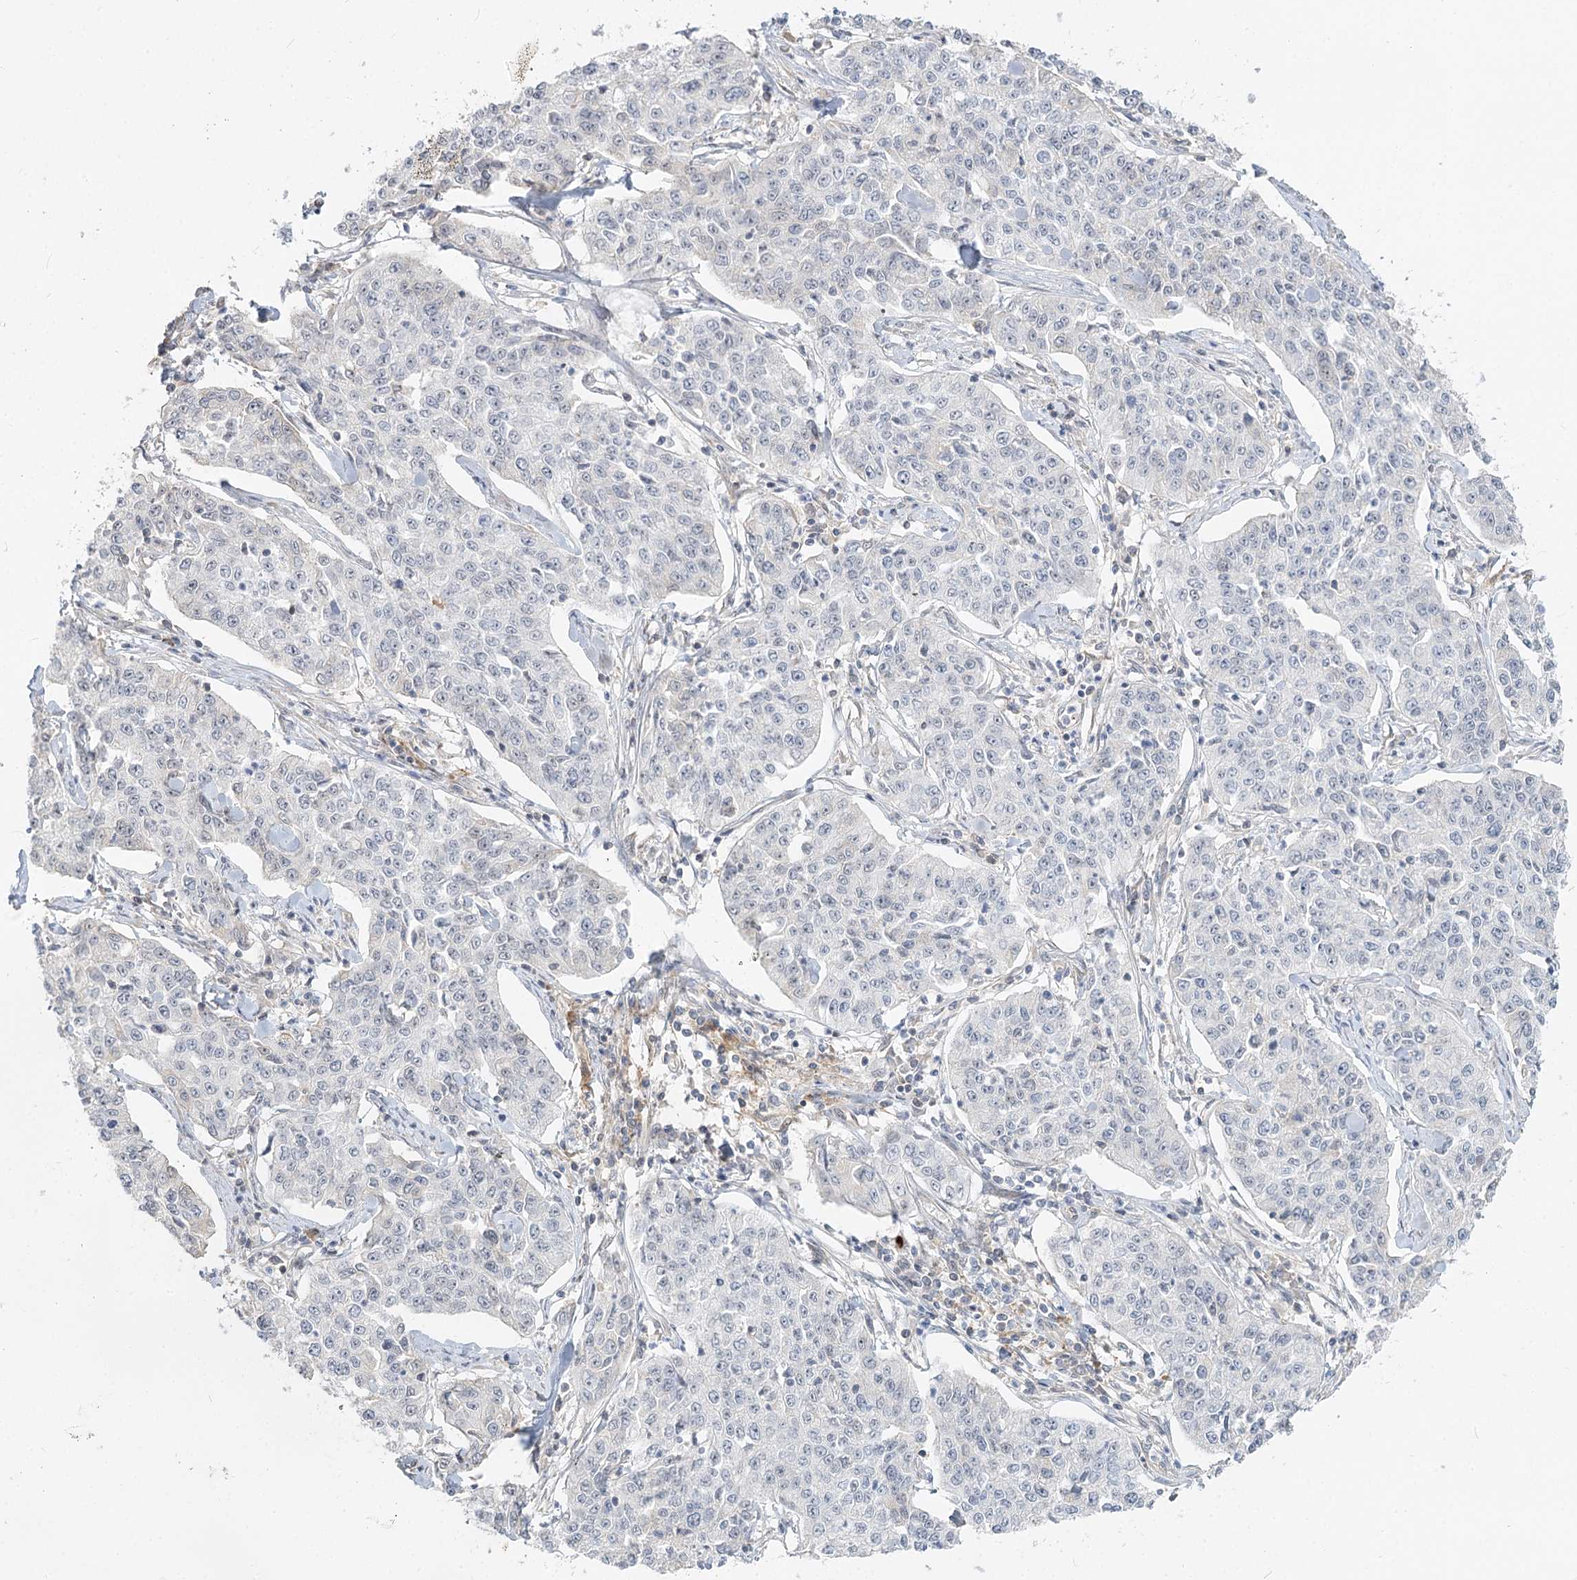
{"staining": {"intensity": "negative", "quantity": "none", "location": "none"}, "tissue": "cervical cancer", "cell_type": "Tumor cells", "image_type": "cancer", "snomed": [{"axis": "morphology", "description": "Squamous cell carcinoma, NOS"}, {"axis": "topography", "description": "Cervix"}], "caption": "Micrograph shows no protein expression in tumor cells of squamous cell carcinoma (cervical) tissue.", "gene": "GUCY2C", "patient": {"sex": "female", "age": 35}}